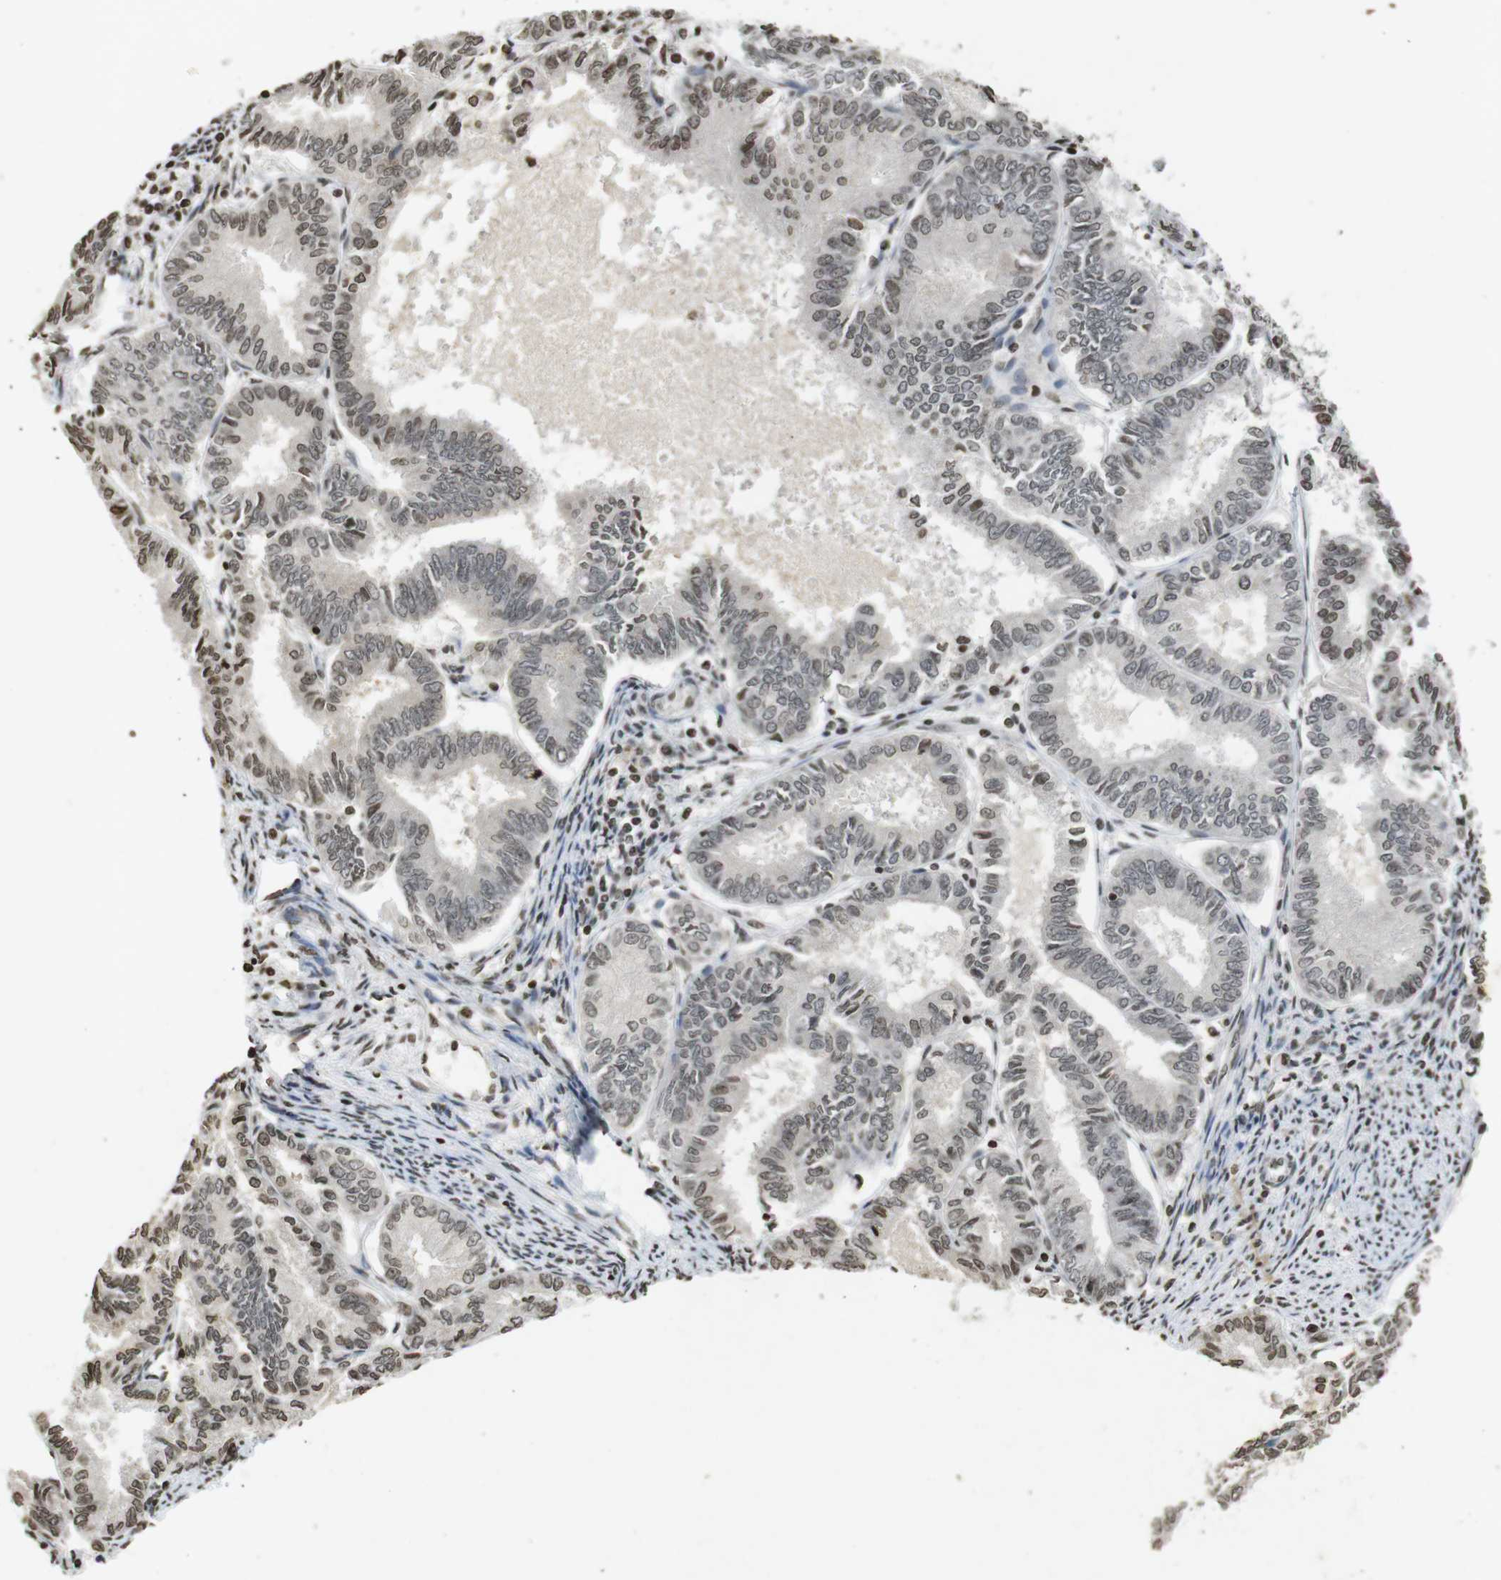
{"staining": {"intensity": "moderate", "quantity": "<25%", "location": "nuclear"}, "tissue": "endometrial cancer", "cell_type": "Tumor cells", "image_type": "cancer", "snomed": [{"axis": "morphology", "description": "Adenocarcinoma, NOS"}, {"axis": "topography", "description": "Endometrium"}], "caption": "The photomicrograph exhibits a brown stain indicating the presence of a protein in the nuclear of tumor cells in endometrial cancer.", "gene": "FOXA3", "patient": {"sex": "female", "age": 86}}